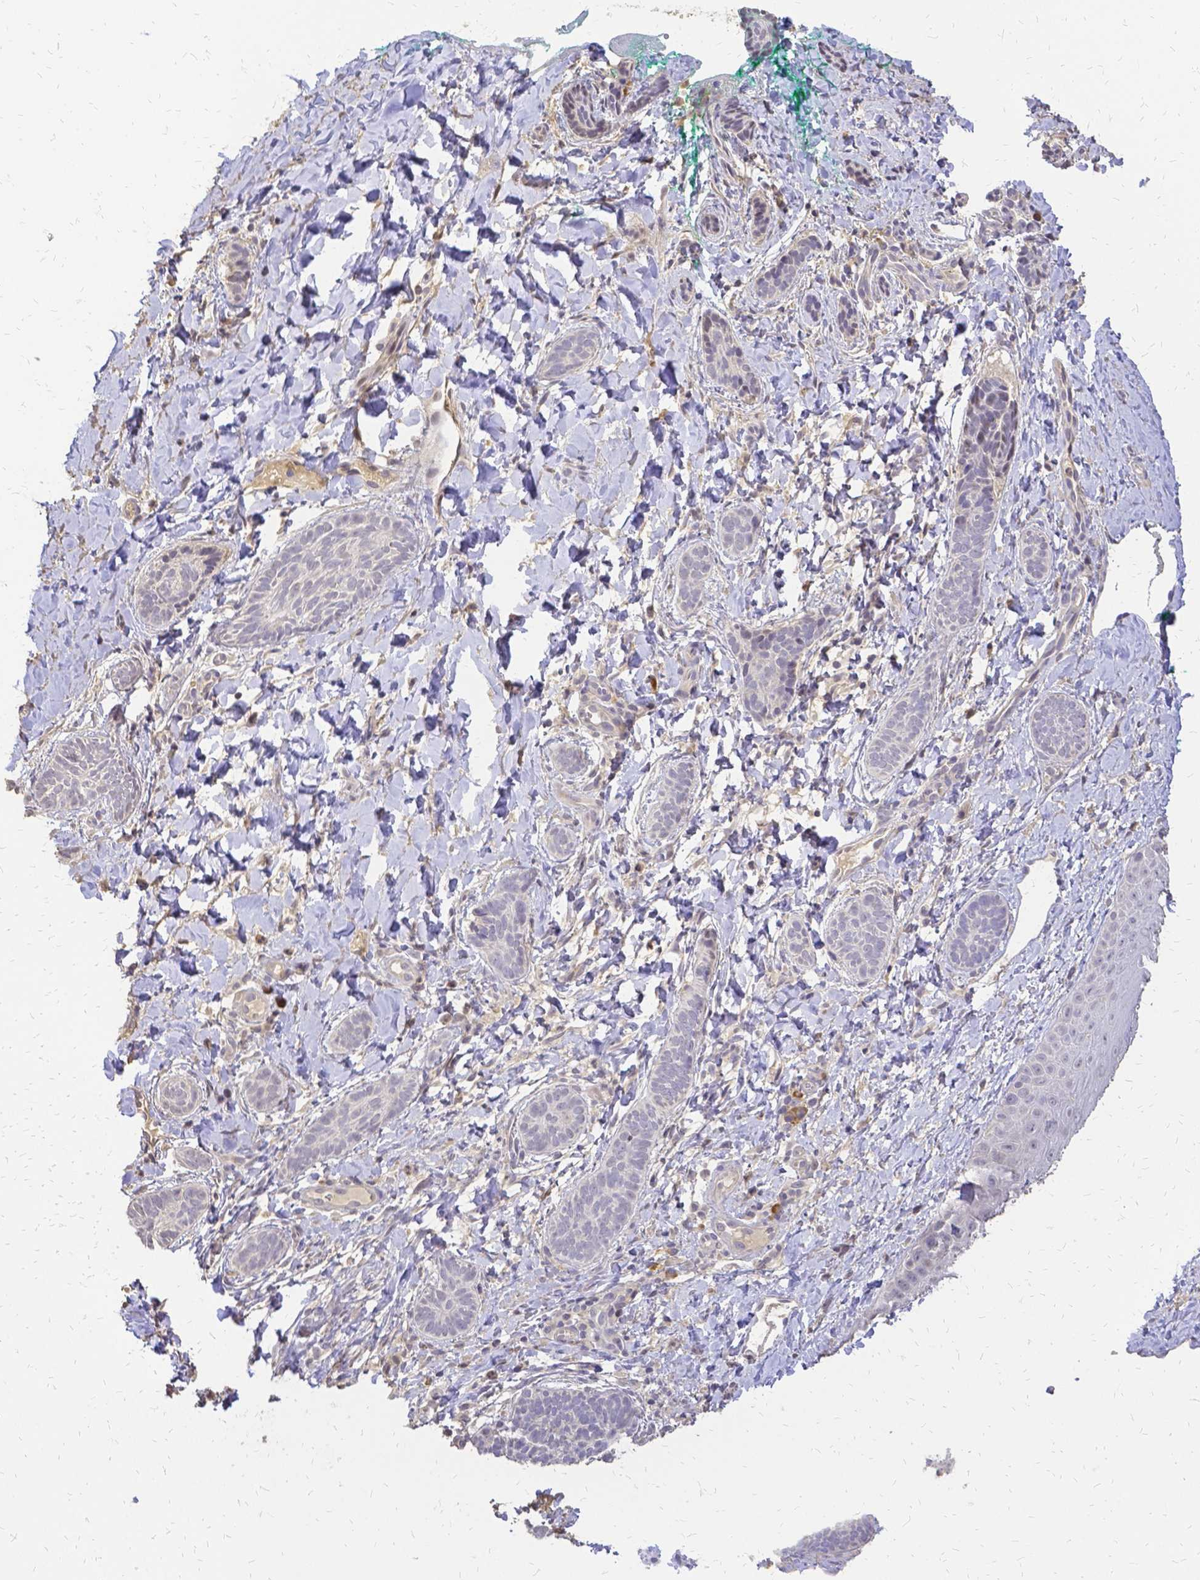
{"staining": {"intensity": "negative", "quantity": "none", "location": "none"}, "tissue": "skin cancer", "cell_type": "Tumor cells", "image_type": "cancer", "snomed": [{"axis": "morphology", "description": "Basal cell carcinoma"}, {"axis": "topography", "description": "Skin"}], "caption": "DAB immunohistochemical staining of skin cancer shows no significant staining in tumor cells.", "gene": "CIB1", "patient": {"sex": "male", "age": 63}}